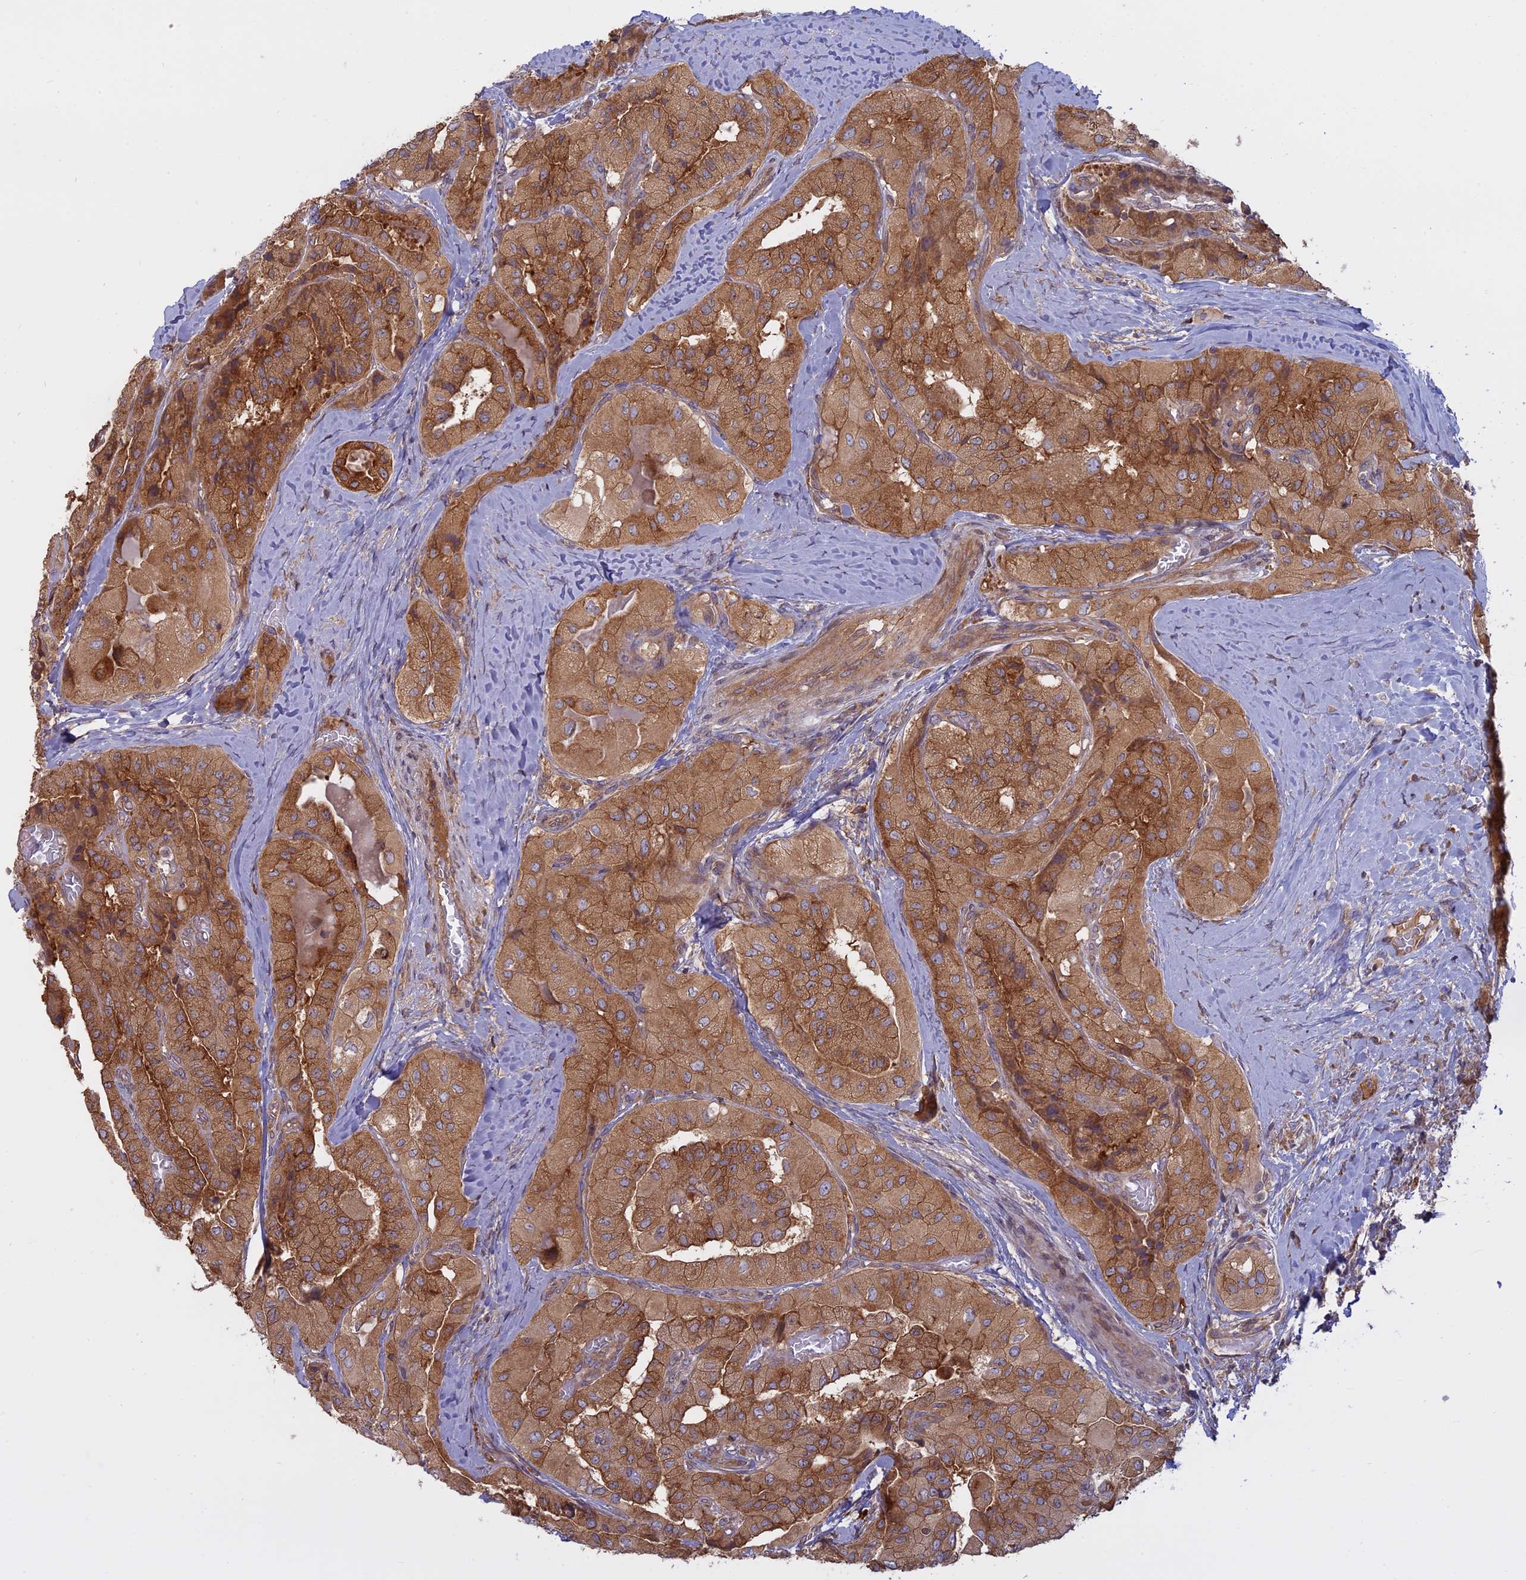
{"staining": {"intensity": "moderate", "quantity": ">75%", "location": "cytoplasmic/membranous"}, "tissue": "thyroid cancer", "cell_type": "Tumor cells", "image_type": "cancer", "snomed": [{"axis": "morphology", "description": "Normal tissue, NOS"}, {"axis": "morphology", "description": "Papillary adenocarcinoma, NOS"}, {"axis": "topography", "description": "Thyroid gland"}], "caption": "IHC micrograph of neoplastic tissue: thyroid cancer (papillary adenocarcinoma) stained using immunohistochemistry reveals medium levels of moderate protein expression localized specifically in the cytoplasmic/membranous of tumor cells, appearing as a cytoplasmic/membranous brown color.", "gene": "TMEM208", "patient": {"sex": "female", "age": 59}}